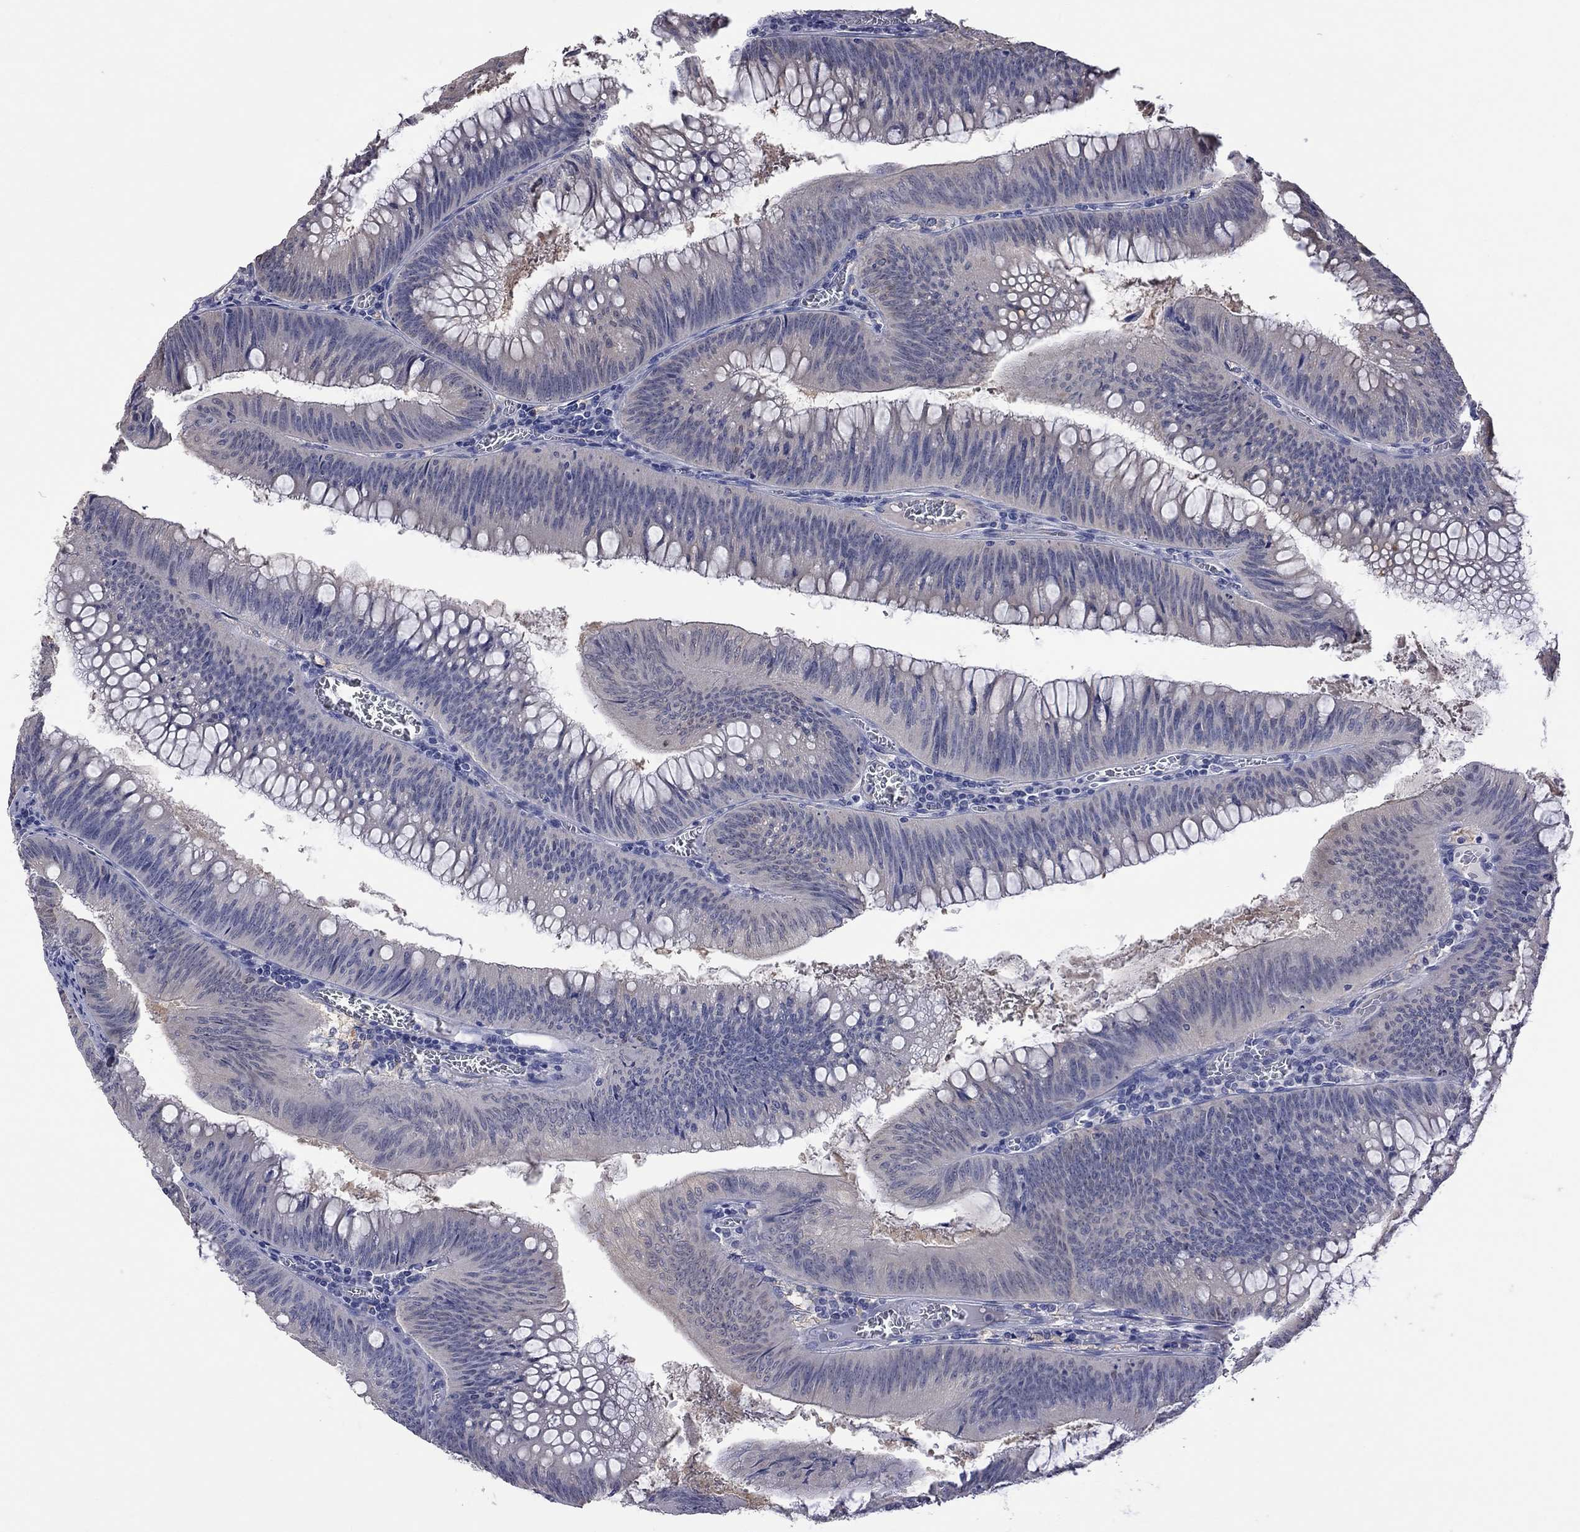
{"staining": {"intensity": "negative", "quantity": "none", "location": "none"}, "tissue": "colorectal cancer", "cell_type": "Tumor cells", "image_type": "cancer", "snomed": [{"axis": "morphology", "description": "Adenocarcinoma, NOS"}, {"axis": "topography", "description": "Rectum"}], "caption": "Colorectal cancer was stained to show a protein in brown. There is no significant expression in tumor cells.", "gene": "HYLS1", "patient": {"sex": "female", "age": 72}}